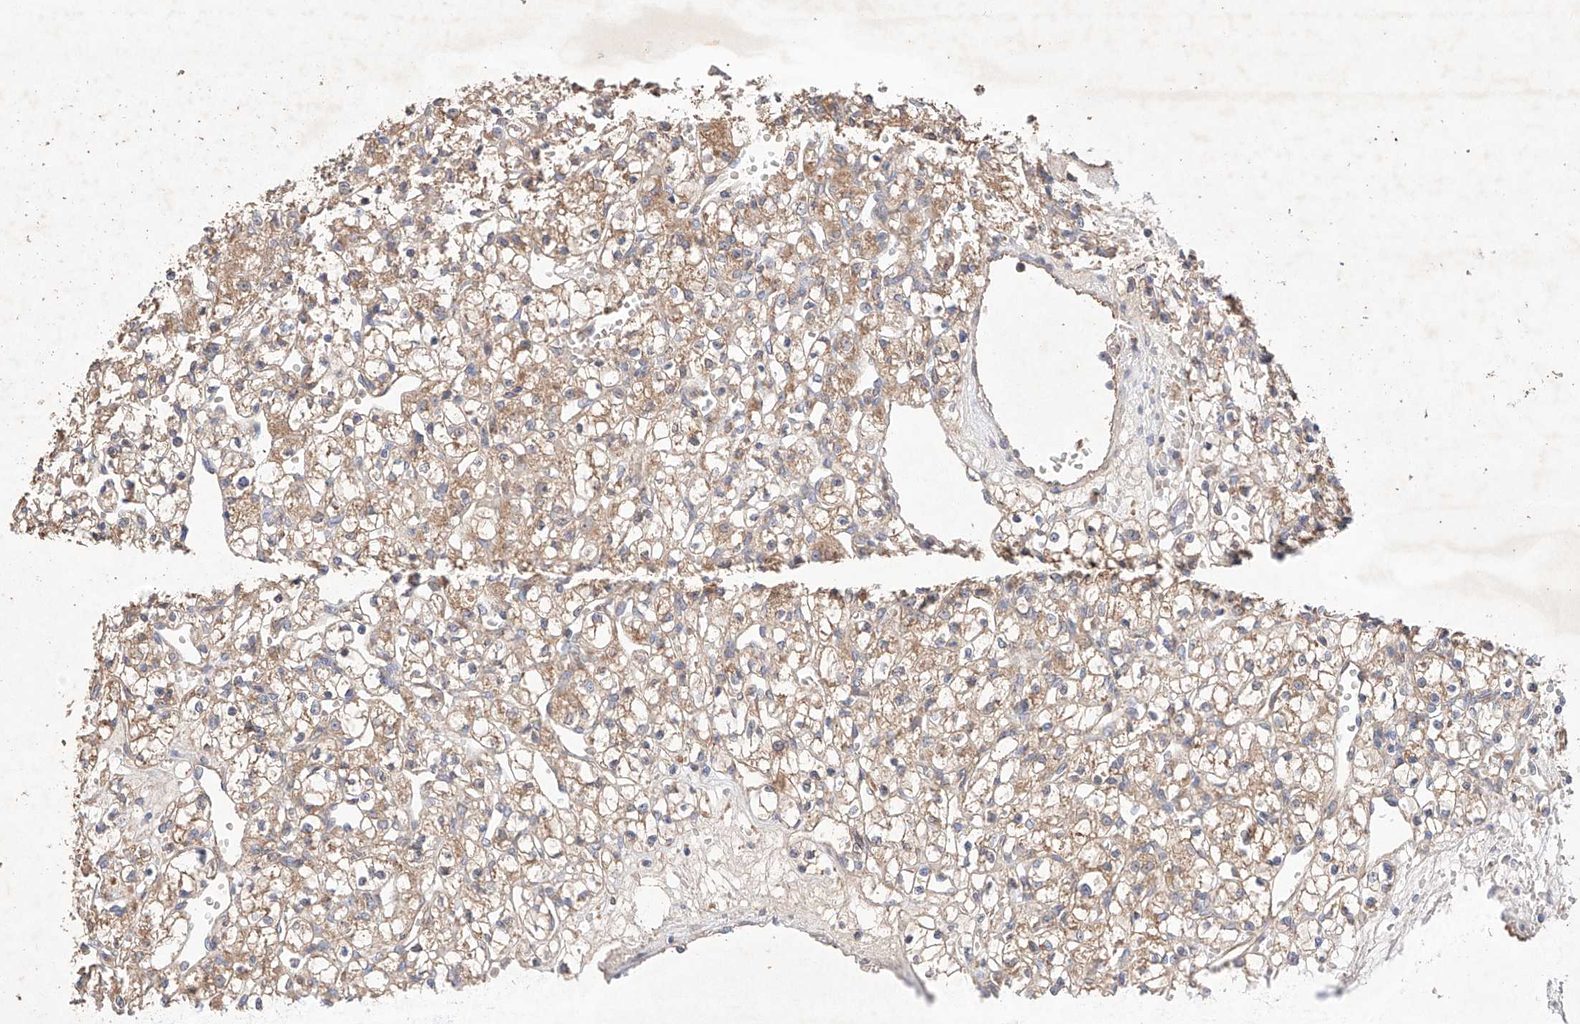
{"staining": {"intensity": "moderate", "quantity": ">75%", "location": "cytoplasmic/membranous"}, "tissue": "renal cancer", "cell_type": "Tumor cells", "image_type": "cancer", "snomed": [{"axis": "morphology", "description": "Adenocarcinoma, NOS"}, {"axis": "topography", "description": "Kidney"}], "caption": "Renal adenocarcinoma stained for a protein (brown) shows moderate cytoplasmic/membranous positive staining in approximately >75% of tumor cells.", "gene": "C6orf62", "patient": {"sex": "female", "age": 59}}